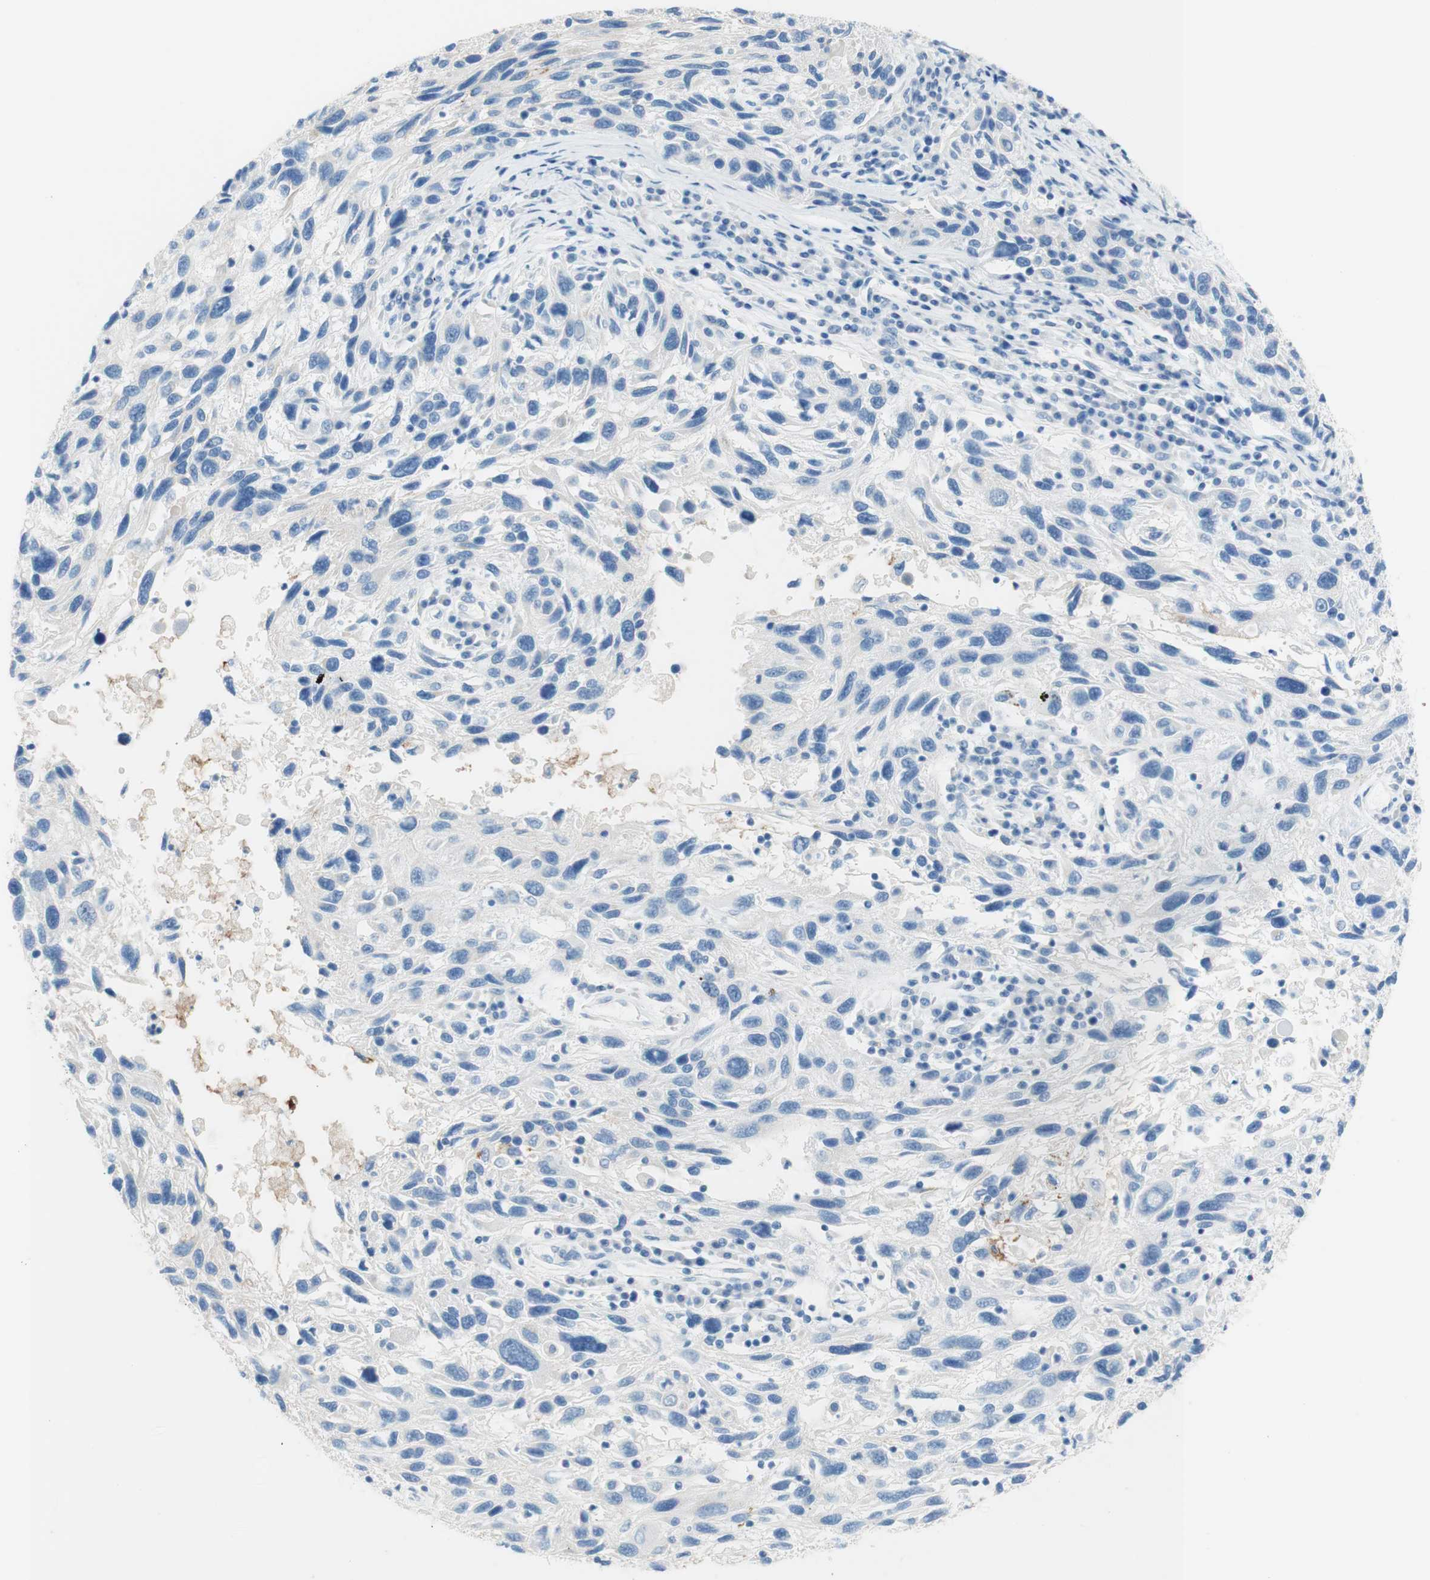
{"staining": {"intensity": "negative", "quantity": "none", "location": "none"}, "tissue": "melanoma", "cell_type": "Tumor cells", "image_type": "cancer", "snomed": [{"axis": "morphology", "description": "Malignant melanoma, NOS"}, {"axis": "topography", "description": "Skin"}], "caption": "This is a histopathology image of immunohistochemistry (IHC) staining of malignant melanoma, which shows no expression in tumor cells.", "gene": "CEACAM1", "patient": {"sex": "male", "age": 53}}